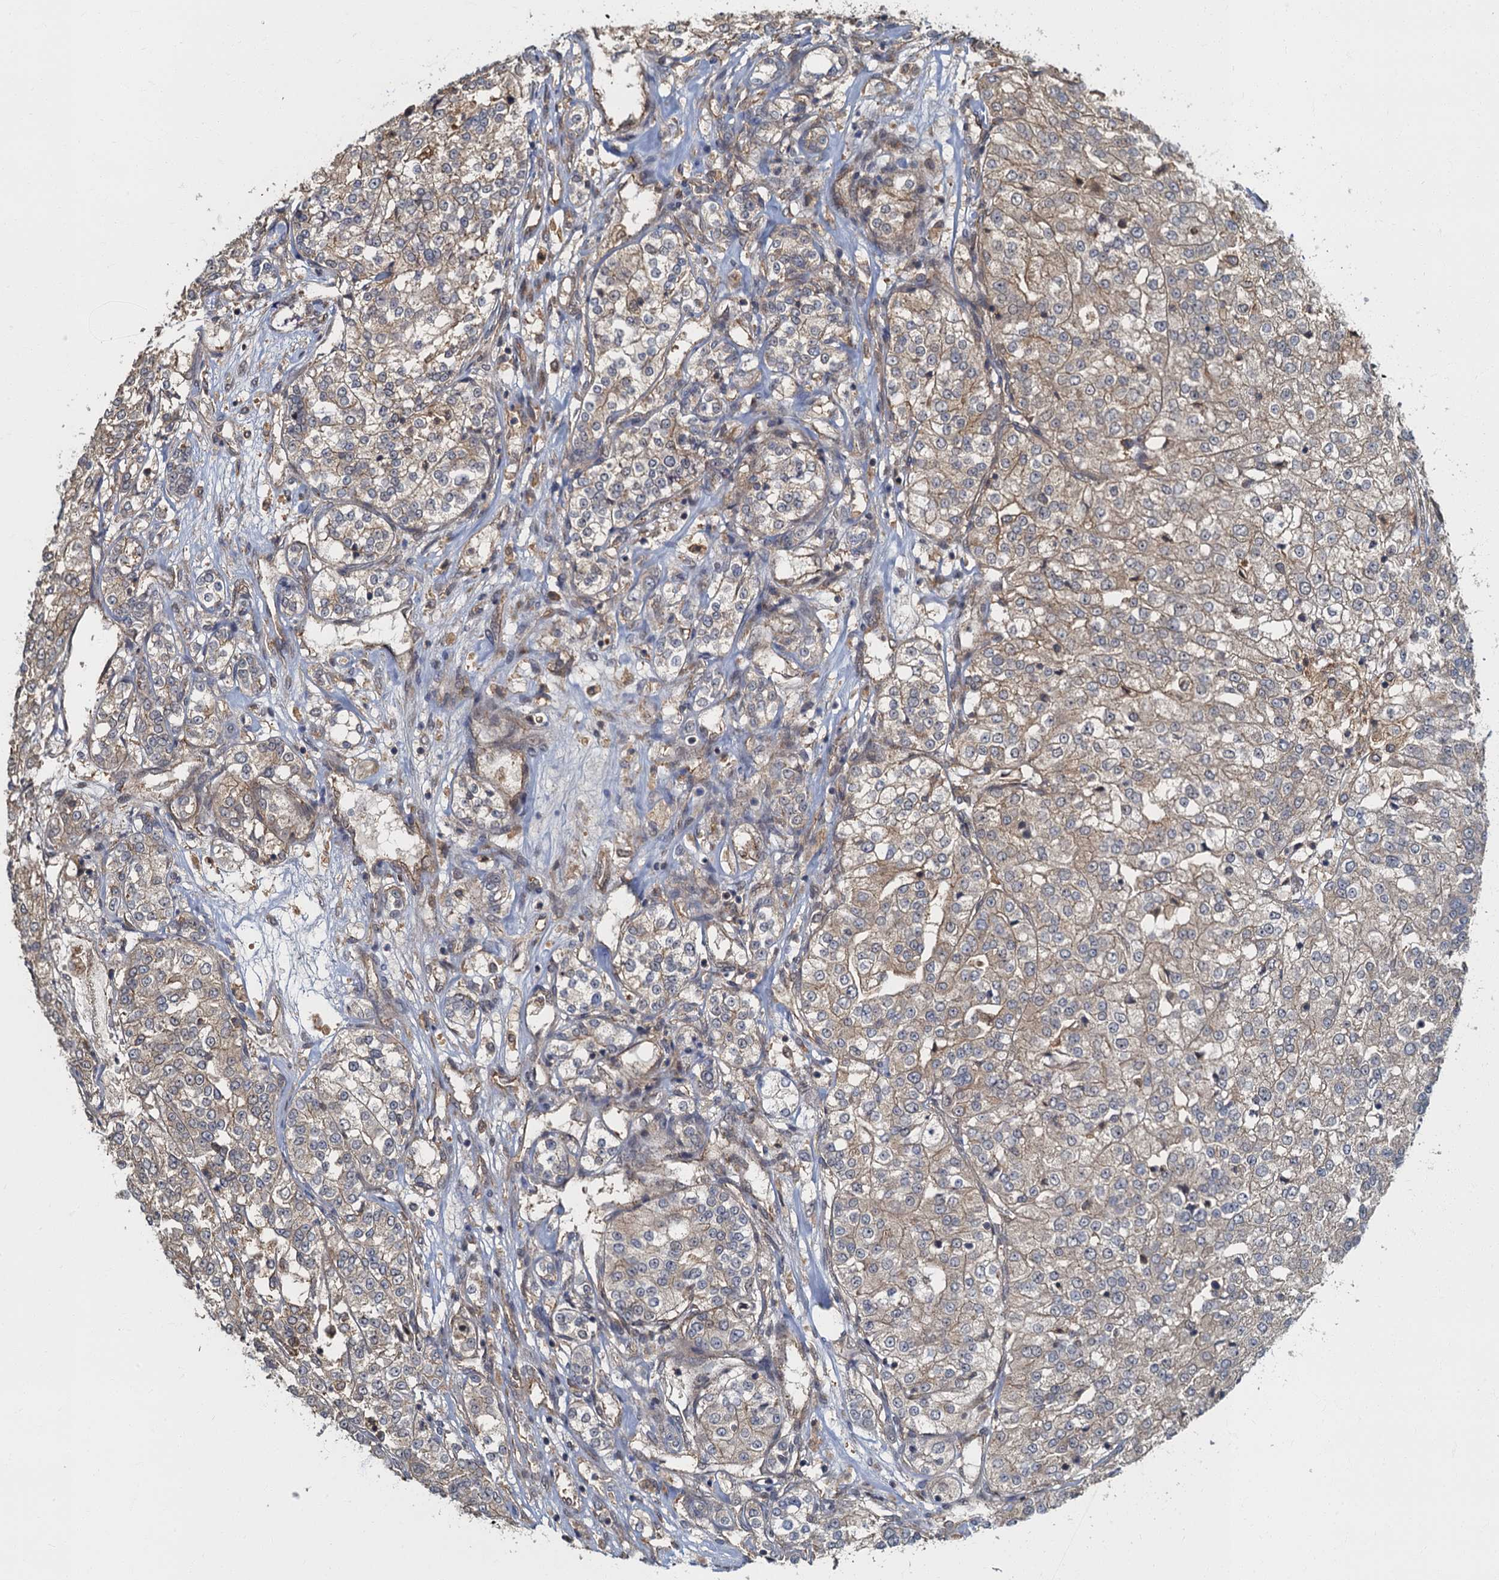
{"staining": {"intensity": "weak", "quantity": "25%-75%", "location": "cytoplasmic/membranous"}, "tissue": "renal cancer", "cell_type": "Tumor cells", "image_type": "cancer", "snomed": [{"axis": "morphology", "description": "Adenocarcinoma, NOS"}, {"axis": "topography", "description": "Kidney"}], "caption": "High-magnification brightfield microscopy of adenocarcinoma (renal) stained with DAB (3,3'-diaminobenzidine) (brown) and counterstained with hematoxylin (blue). tumor cells exhibit weak cytoplasmic/membranous positivity is present in about25%-75% of cells.", "gene": "TBCK", "patient": {"sex": "female", "age": 63}}